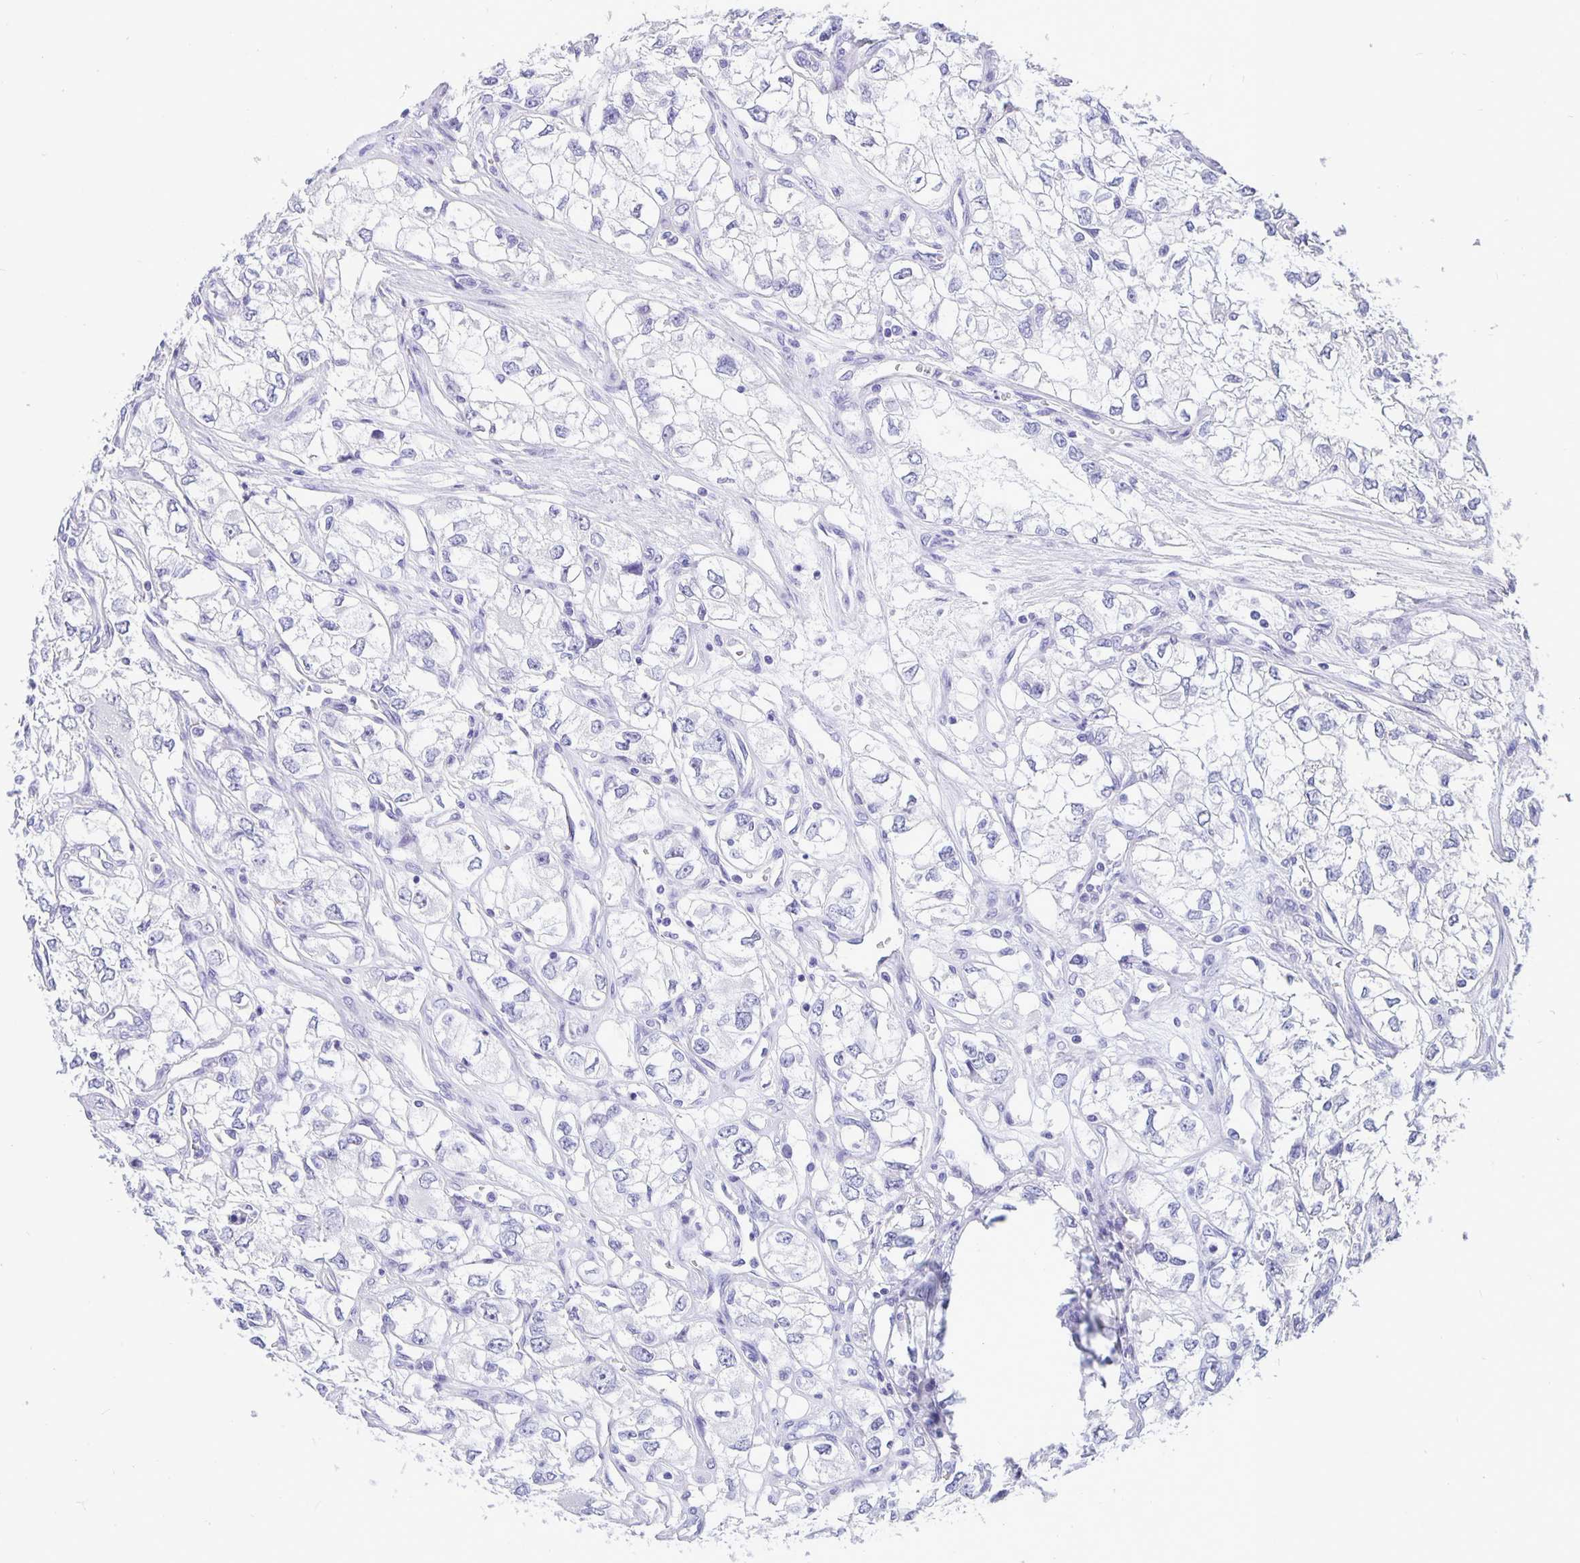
{"staining": {"intensity": "negative", "quantity": "none", "location": "none"}, "tissue": "renal cancer", "cell_type": "Tumor cells", "image_type": "cancer", "snomed": [{"axis": "morphology", "description": "Adenocarcinoma, NOS"}, {"axis": "topography", "description": "Kidney"}], "caption": "IHC histopathology image of neoplastic tissue: adenocarcinoma (renal) stained with DAB (3,3'-diaminobenzidine) reveals no significant protein expression in tumor cells.", "gene": "ERMN", "patient": {"sex": "female", "age": 59}}